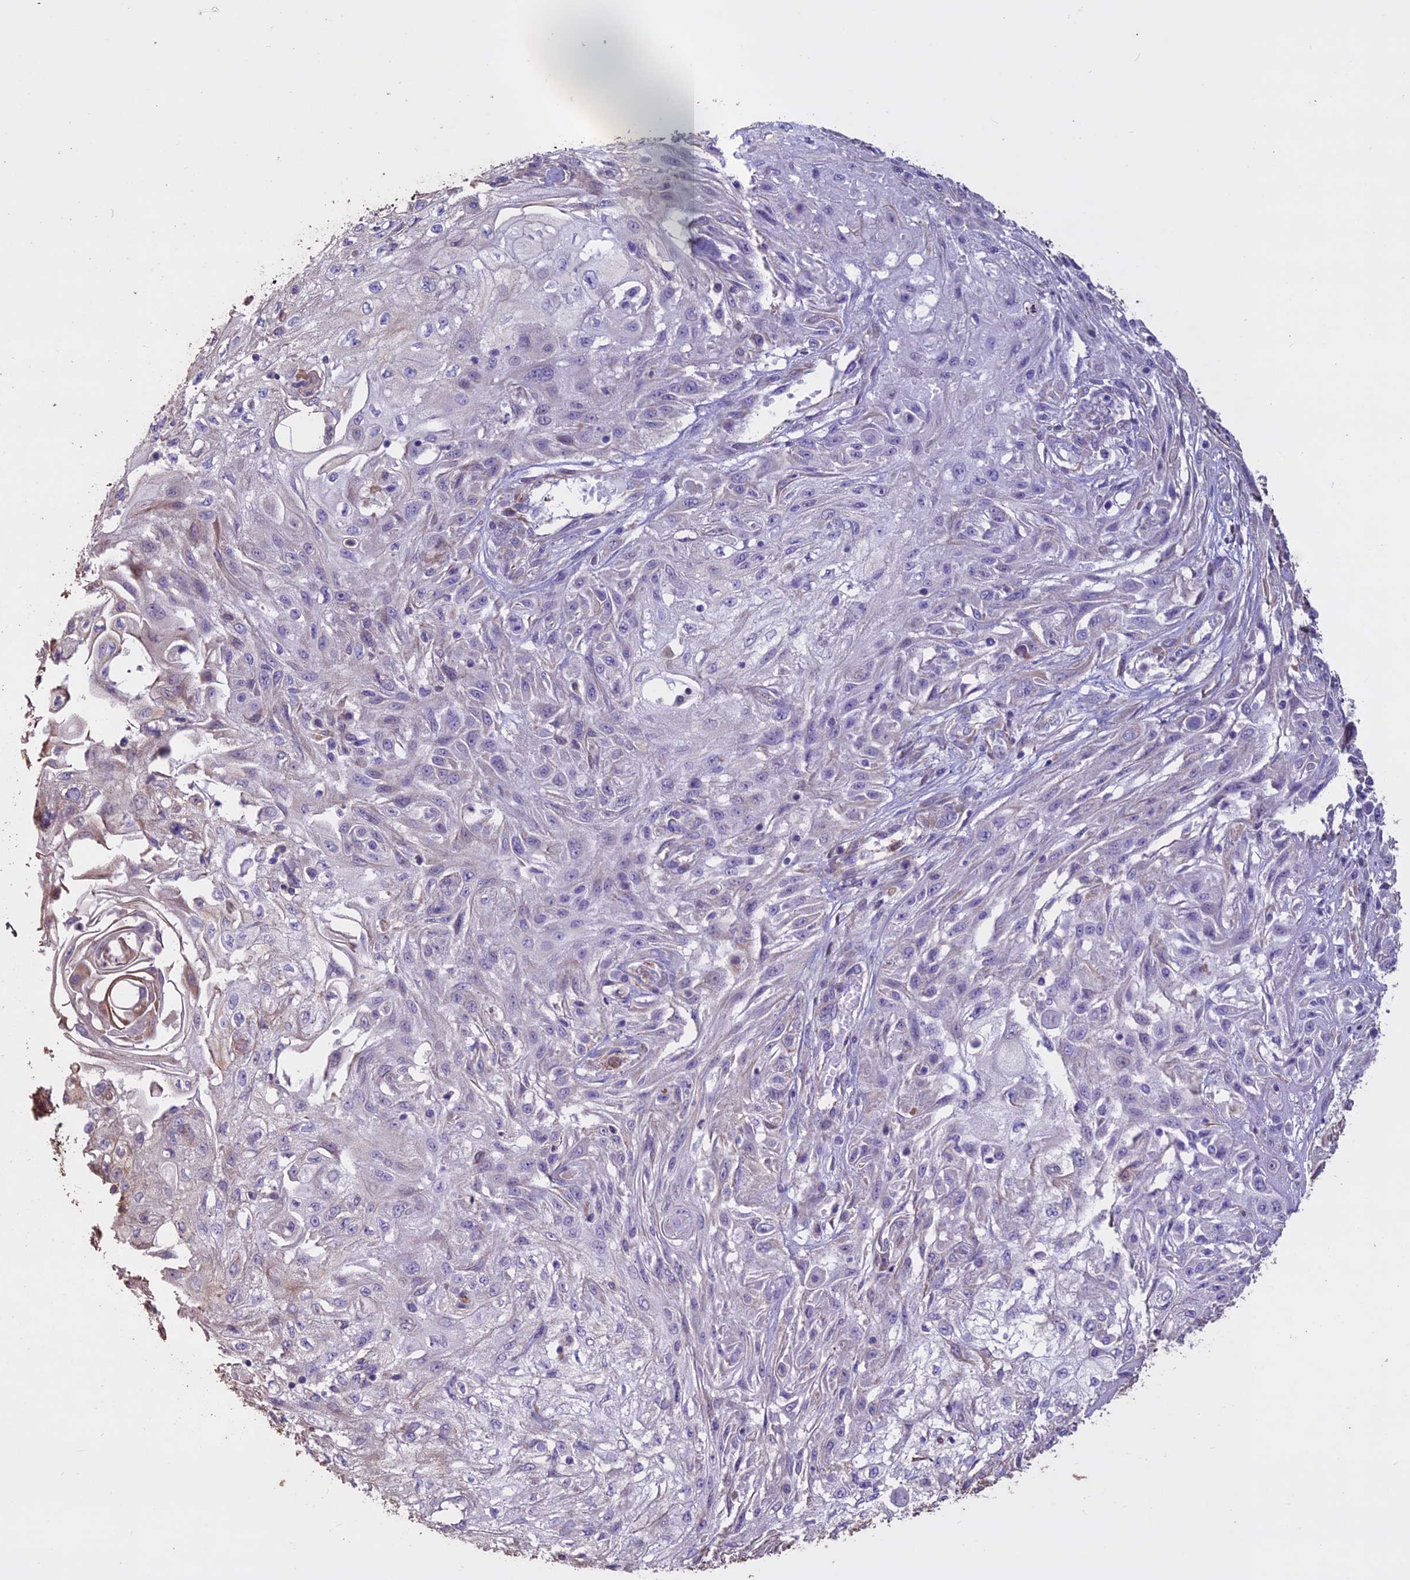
{"staining": {"intensity": "negative", "quantity": "none", "location": "none"}, "tissue": "skin cancer", "cell_type": "Tumor cells", "image_type": "cancer", "snomed": [{"axis": "morphology", "description": "Squamous cell carcinoma, NOS"}, {"axis": "morphology", "description": "Squamous cell carcinoma, metastatic, NOS"}, {"axis": "topography", "description": "Skin"}, {"axis": "topography", "description": "Lymph node"}], "caption": "This image is of skin squamous cell carcinoma stained with immunohistochemistry to label a protein in brown with the nuclei are counter-stained blue. There is no staining in tumor cells.", "gene": "CCDC148", "patient": {"sex": "male", "age": 75}}